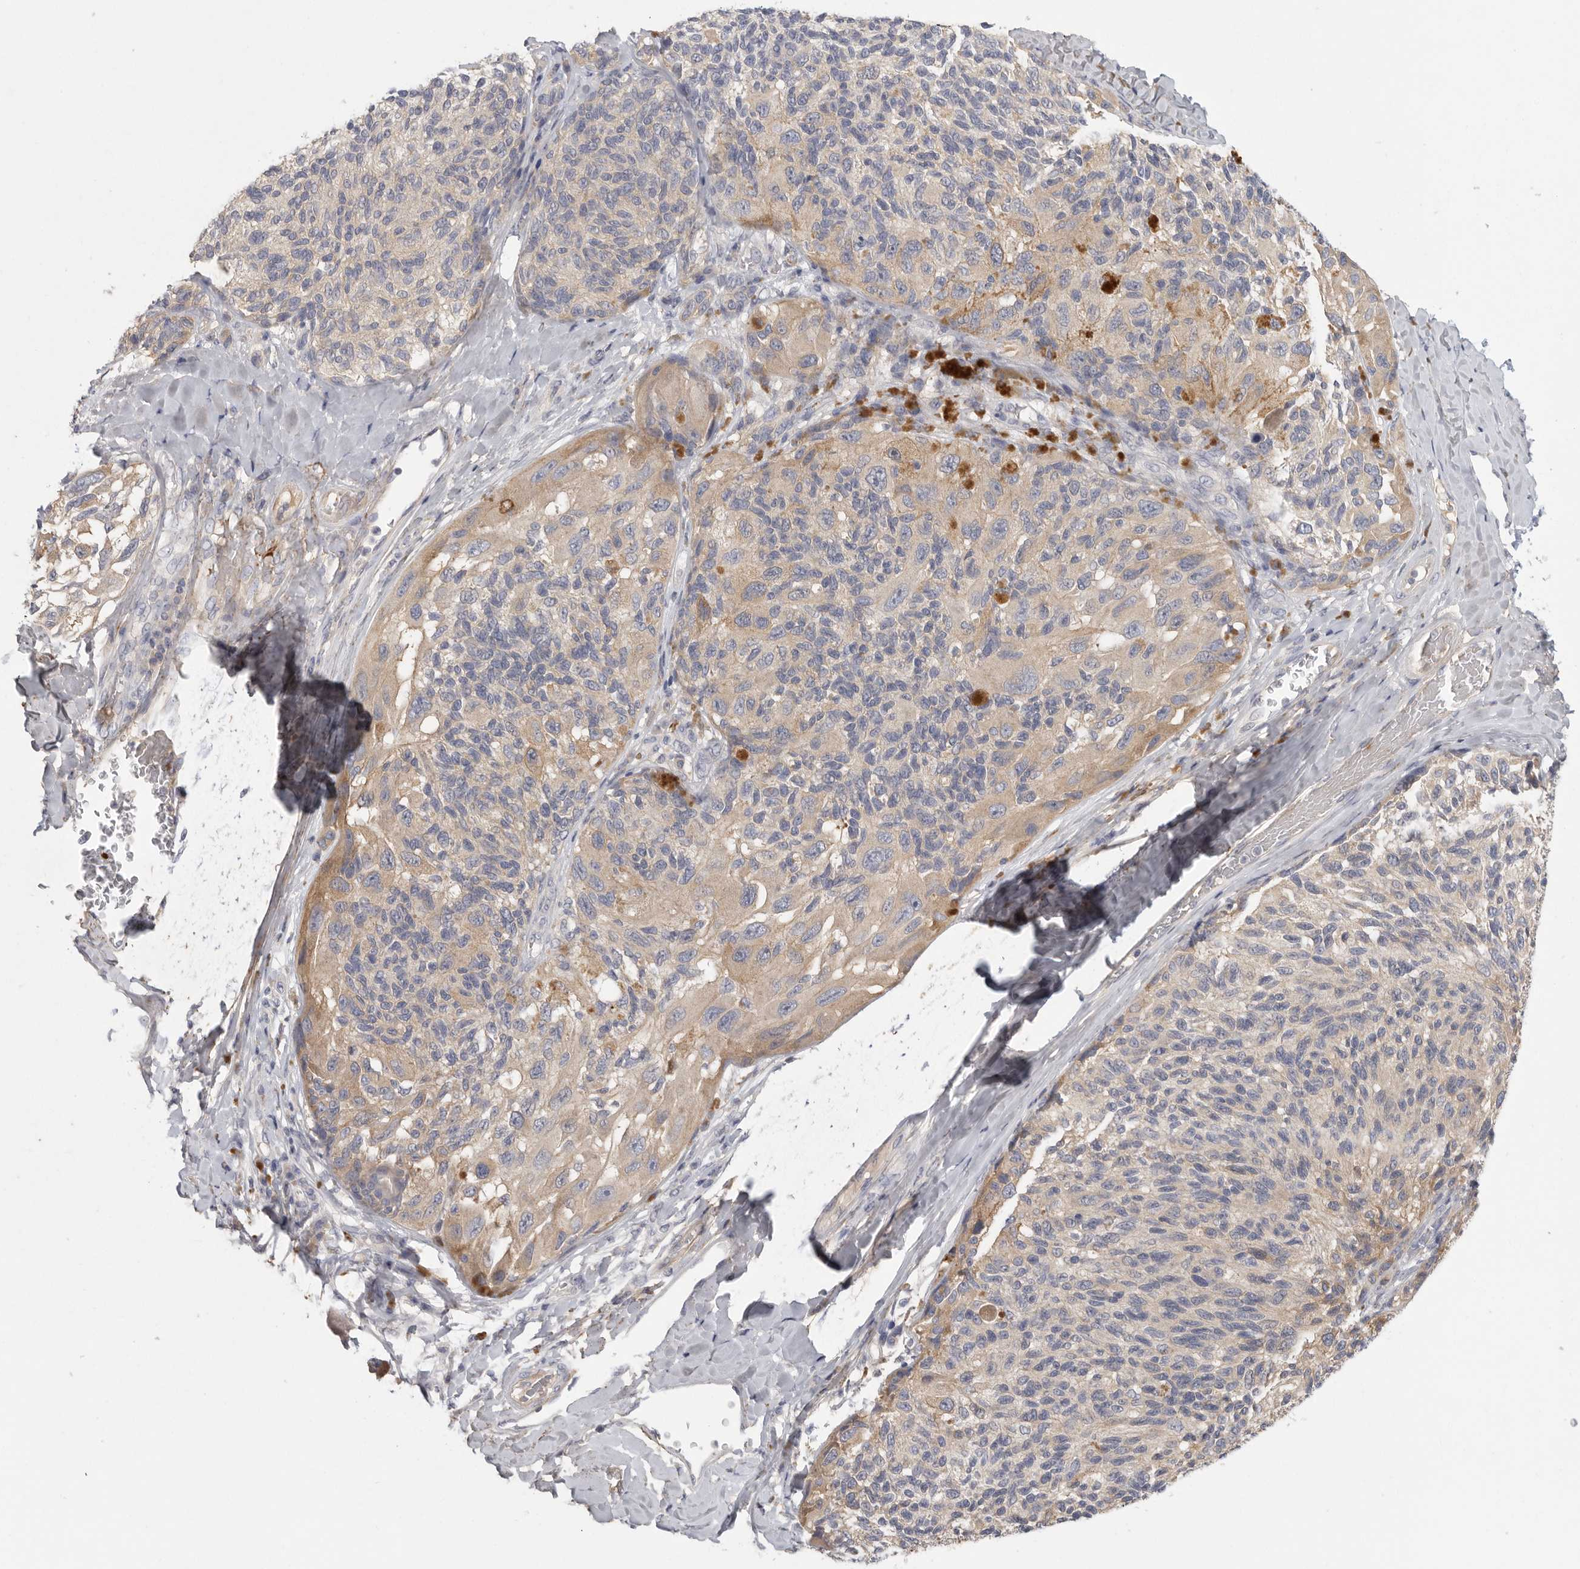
{"staining": {"intensity": "weak", "quantity": "25%-75%", "location": "cytoplasmic/membranous"}, "tissue": "melanoma", "cell_type": "Tumor cells", "image_type": "cancer", "snomed": [{"axis": "morphology", "description": "Malignant melanoma, NOS"}, {"axis": "topography", "description": "Skin"}], "caption": "The histopathology image demonstrates staining of malignant melanoma, revealing weak cytoplasmic/membranous protein positivity (brown color) within tumor cells.", "gene": "CFAP298", "patient": {"sex": "female", "age": 73}}